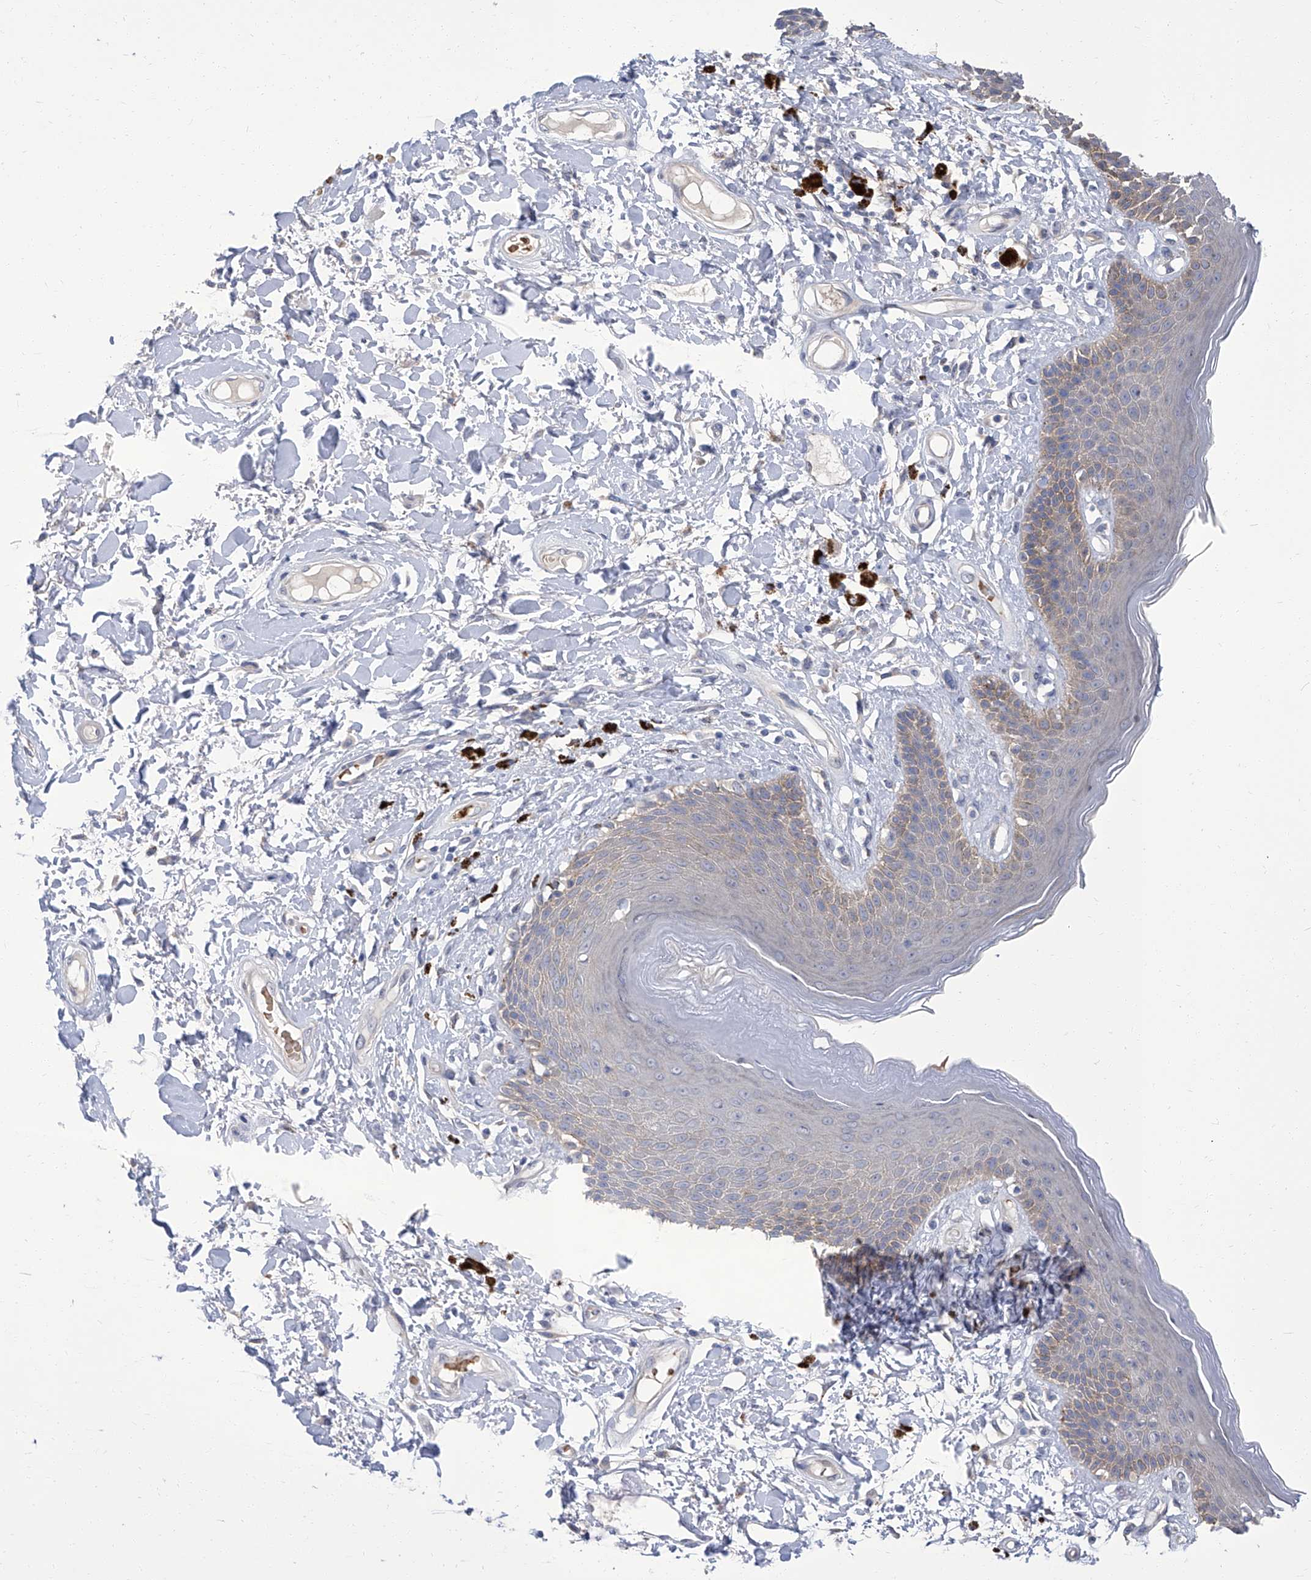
{"staining": {"intensity": "moderate", "quantity": "<25%", "location": "cytoplasmic/membranous"}, "tissue": "skin", "cell_type": "Epidermal cells", "image_type": "normal", "snomed": [{"axis": "morphology", "description": "Normal tissue, NOS"}, {"axis": "topography", "description": "Anal"}], "caption": "IHC of unremarkable human skin reveals low levels of moderate cytoplasmic/membranous positivity in about <25% of epidermal cells. (Stains: DAB in brown, nuclei in blue, Microscopy: brightfield microscopy at high magnification).", "gene": "PARD3", "patient": {"sex": "female", "age": 78}}